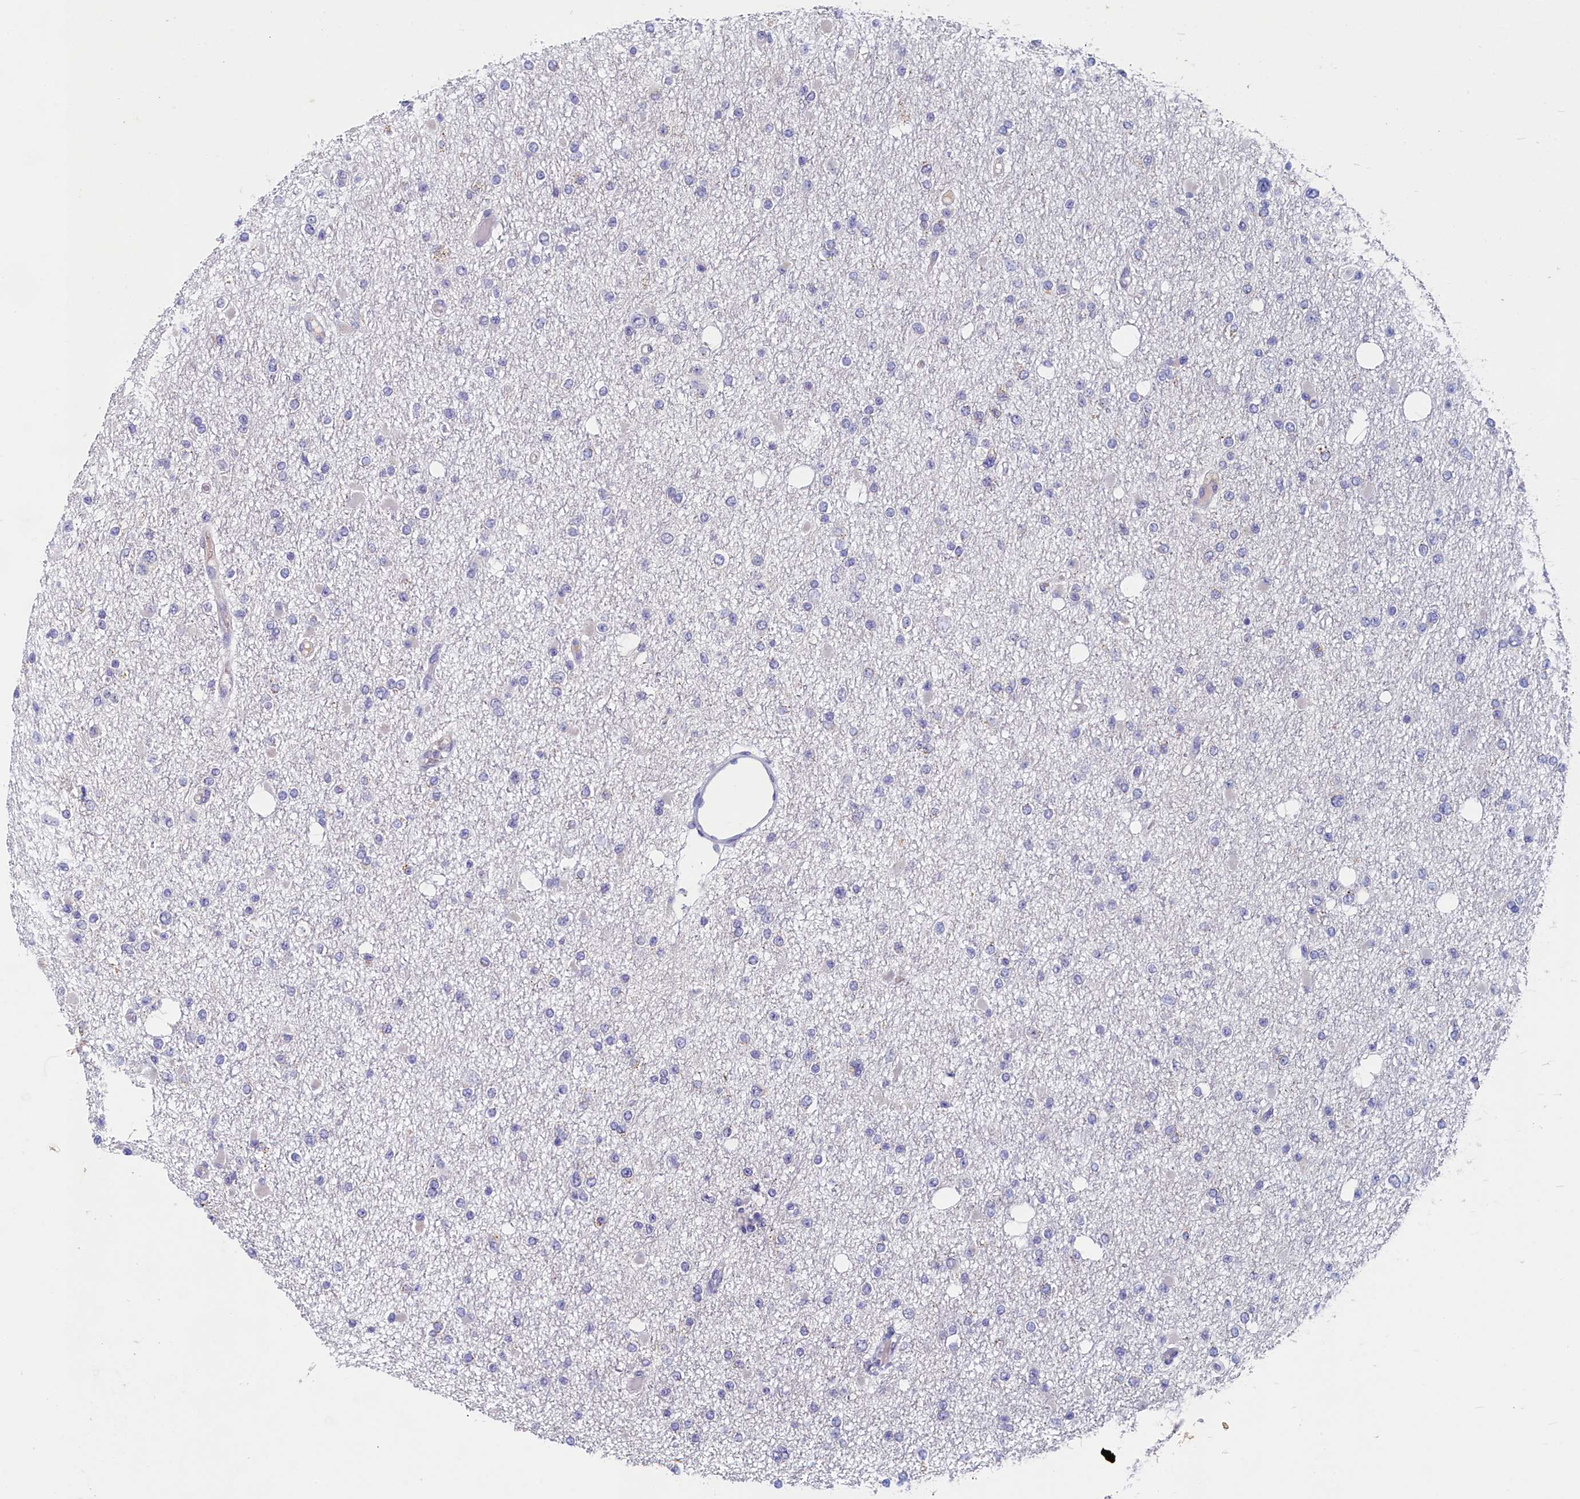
{"staining": {"intensity": "negative", "quantity": "none", "location": "none"}, "tissue": "glioma", "cell_type": "Tumor cells", "image_type": "cancer", "snomed": [{"axis": "morphology", "description": "Glioma, malignant, Low grade"}, {"axis": "topography", "description": "Brain"}], "caption": "Glioma stained for a protein using immunohistochemistry (IHC) reveals no expression tumor cells.", "gene": "NUBP2", "patient": {"sex": "female", "age": 22}}